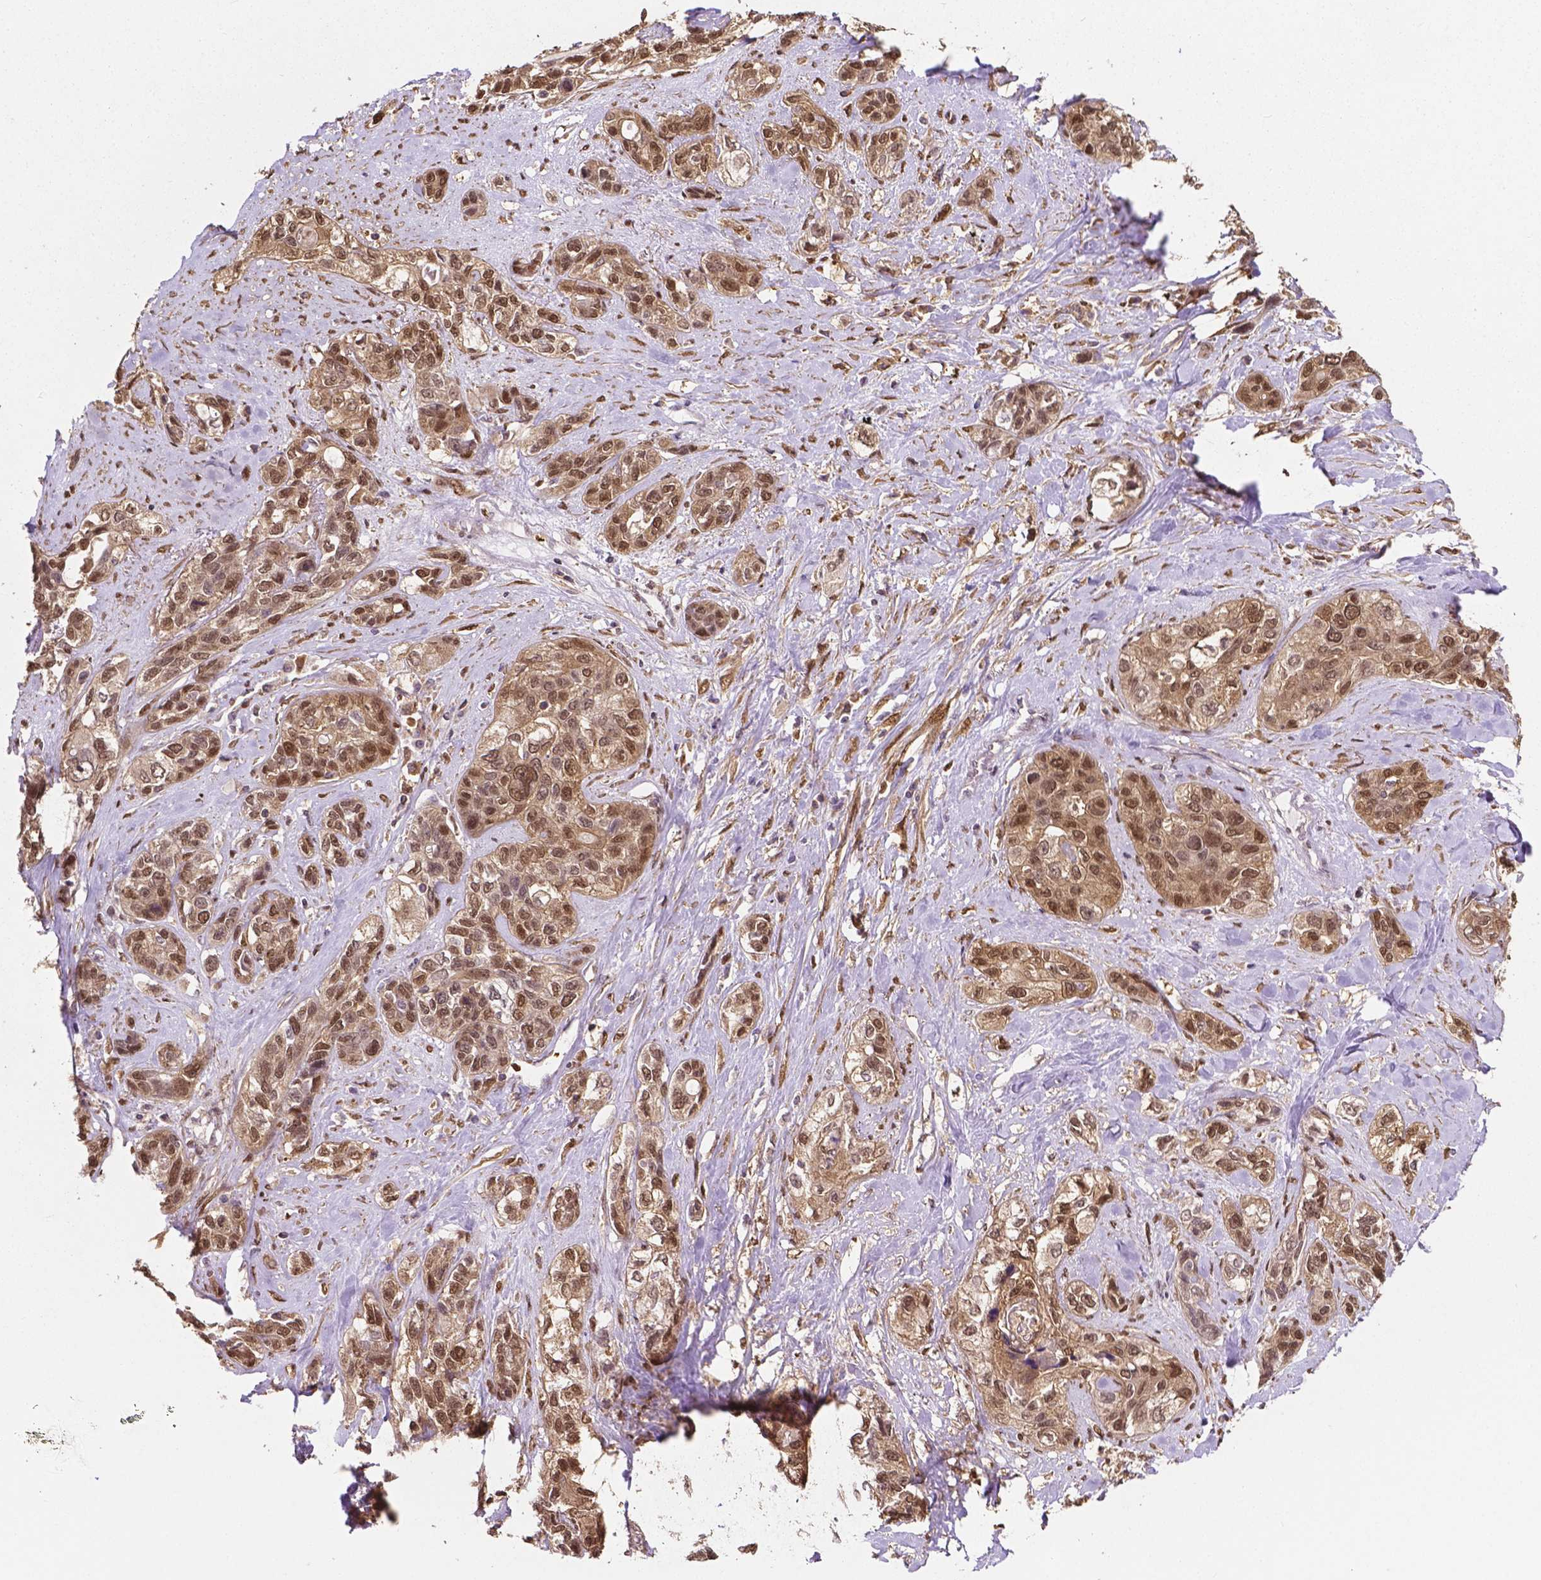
{"staining": {"intensity": "moderate", "quantity": ">75%", "location": "nuclear"}, "tissue": "lung cancer", "cell_type": "Tumor cells", "image_type": "cancer", "snomed": [{"axis": "morphology", "description": "Squamous cell carcinoma, NOS"}, {"axis": "topography", "description": "Lung"}], "caption": "A medium amount of moderate nuclear positivity is appreciated in approximately >75% of tumor cells in squamous cell carcinoma (lung) tissue. The staining is performed using DAB (3,3'-diaminobenzidine) brown chromogen to label protein expression. The nuclei are counter-stained blue using hematoxylin.", "gene": "YAP1", "patient": {"sex": "female", "age": 70}}